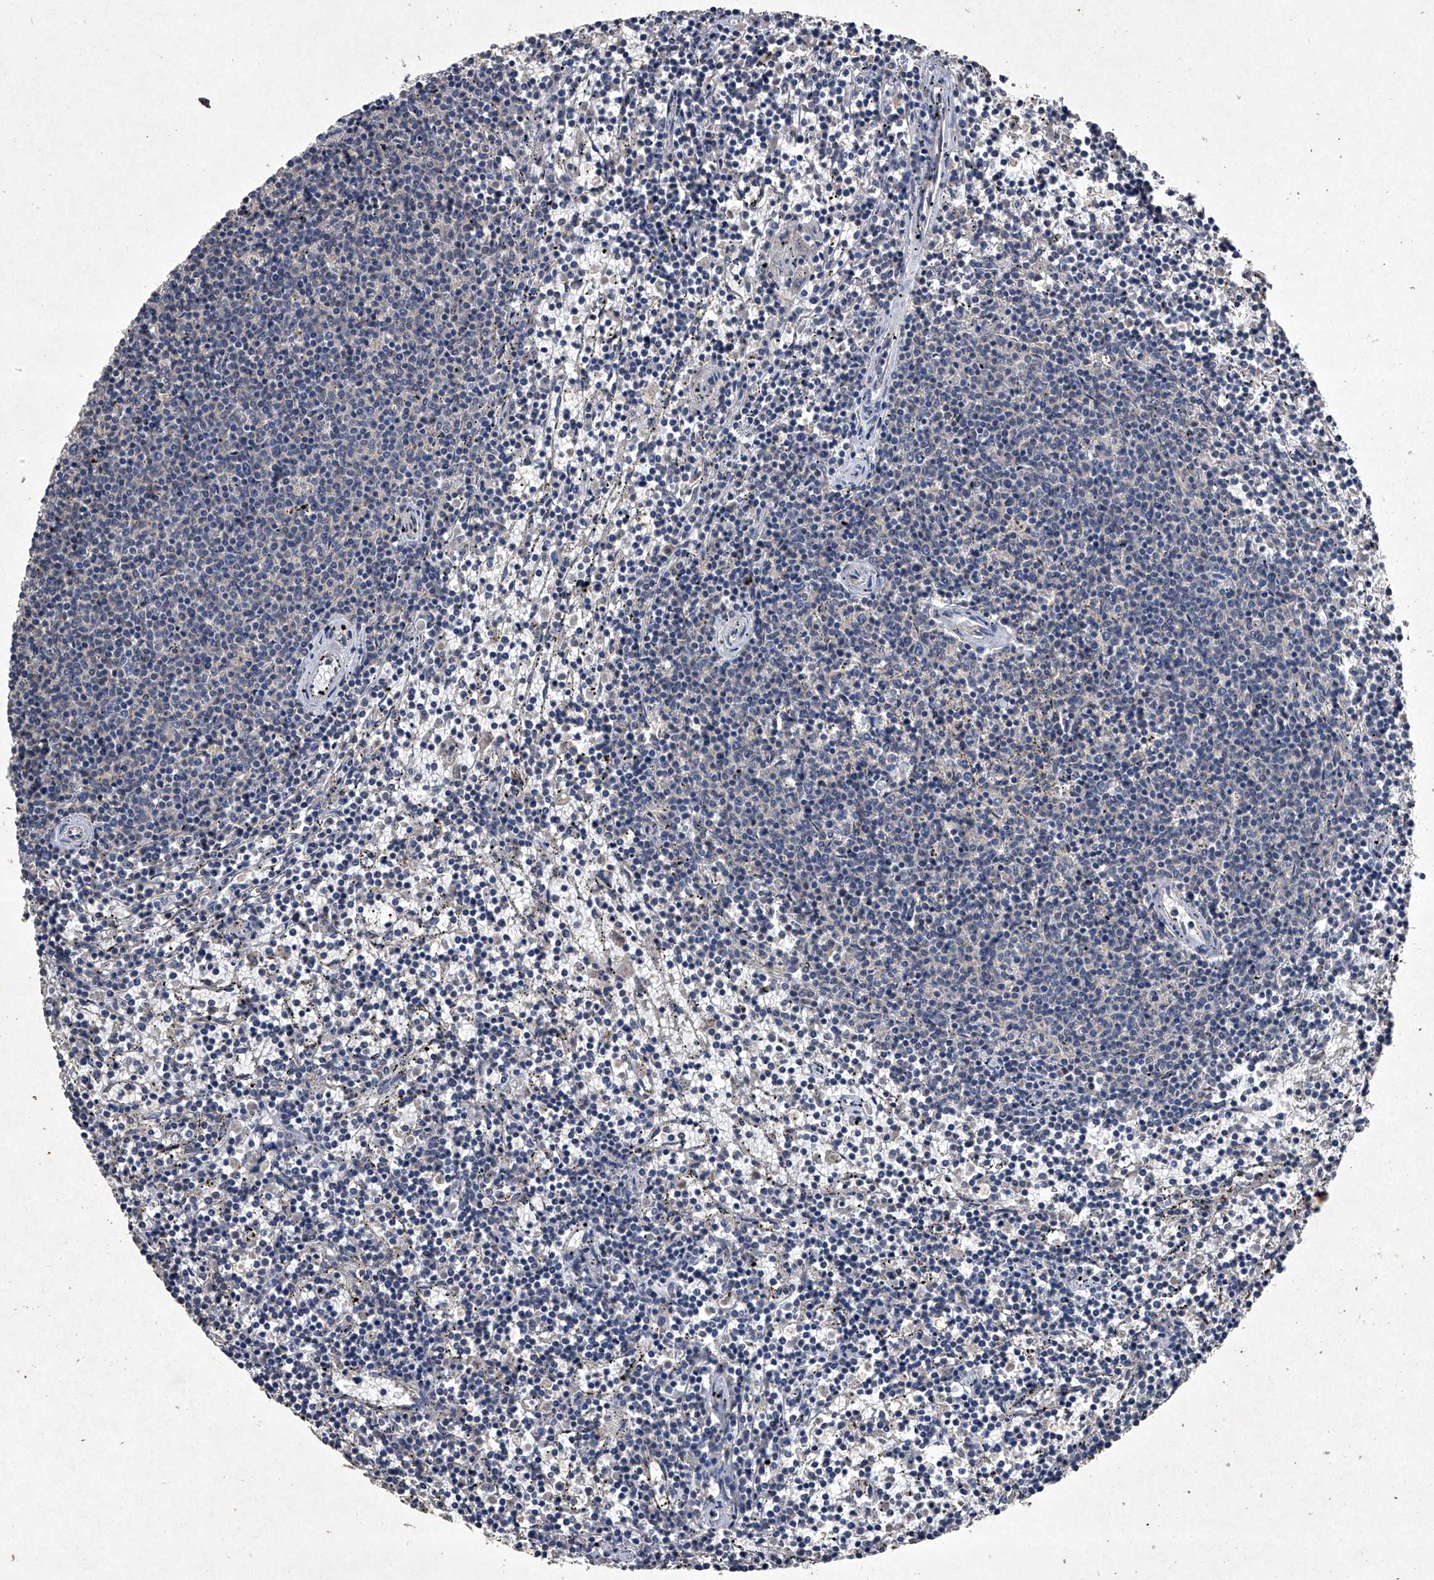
{"staining": {"intensity": "negative", "quantity": "none", "location": "none"}, "tissue": "lymphoma", "cell_type": "Tumor cells", "image_type": "cancer", "snomed": [{"axis": "morphology", "description": "Malignant lymphoma, non-Hodgkin's type, Low grade"}, {"axis": "topography", "description": "Spleen"}], "caption": "Tumor cells show no significant expression in low-grade malignant lymphoma, non-Hodgkin's type.", "gene": "MAPKAP1", "patient": {"sex": "female", "age": 50}}